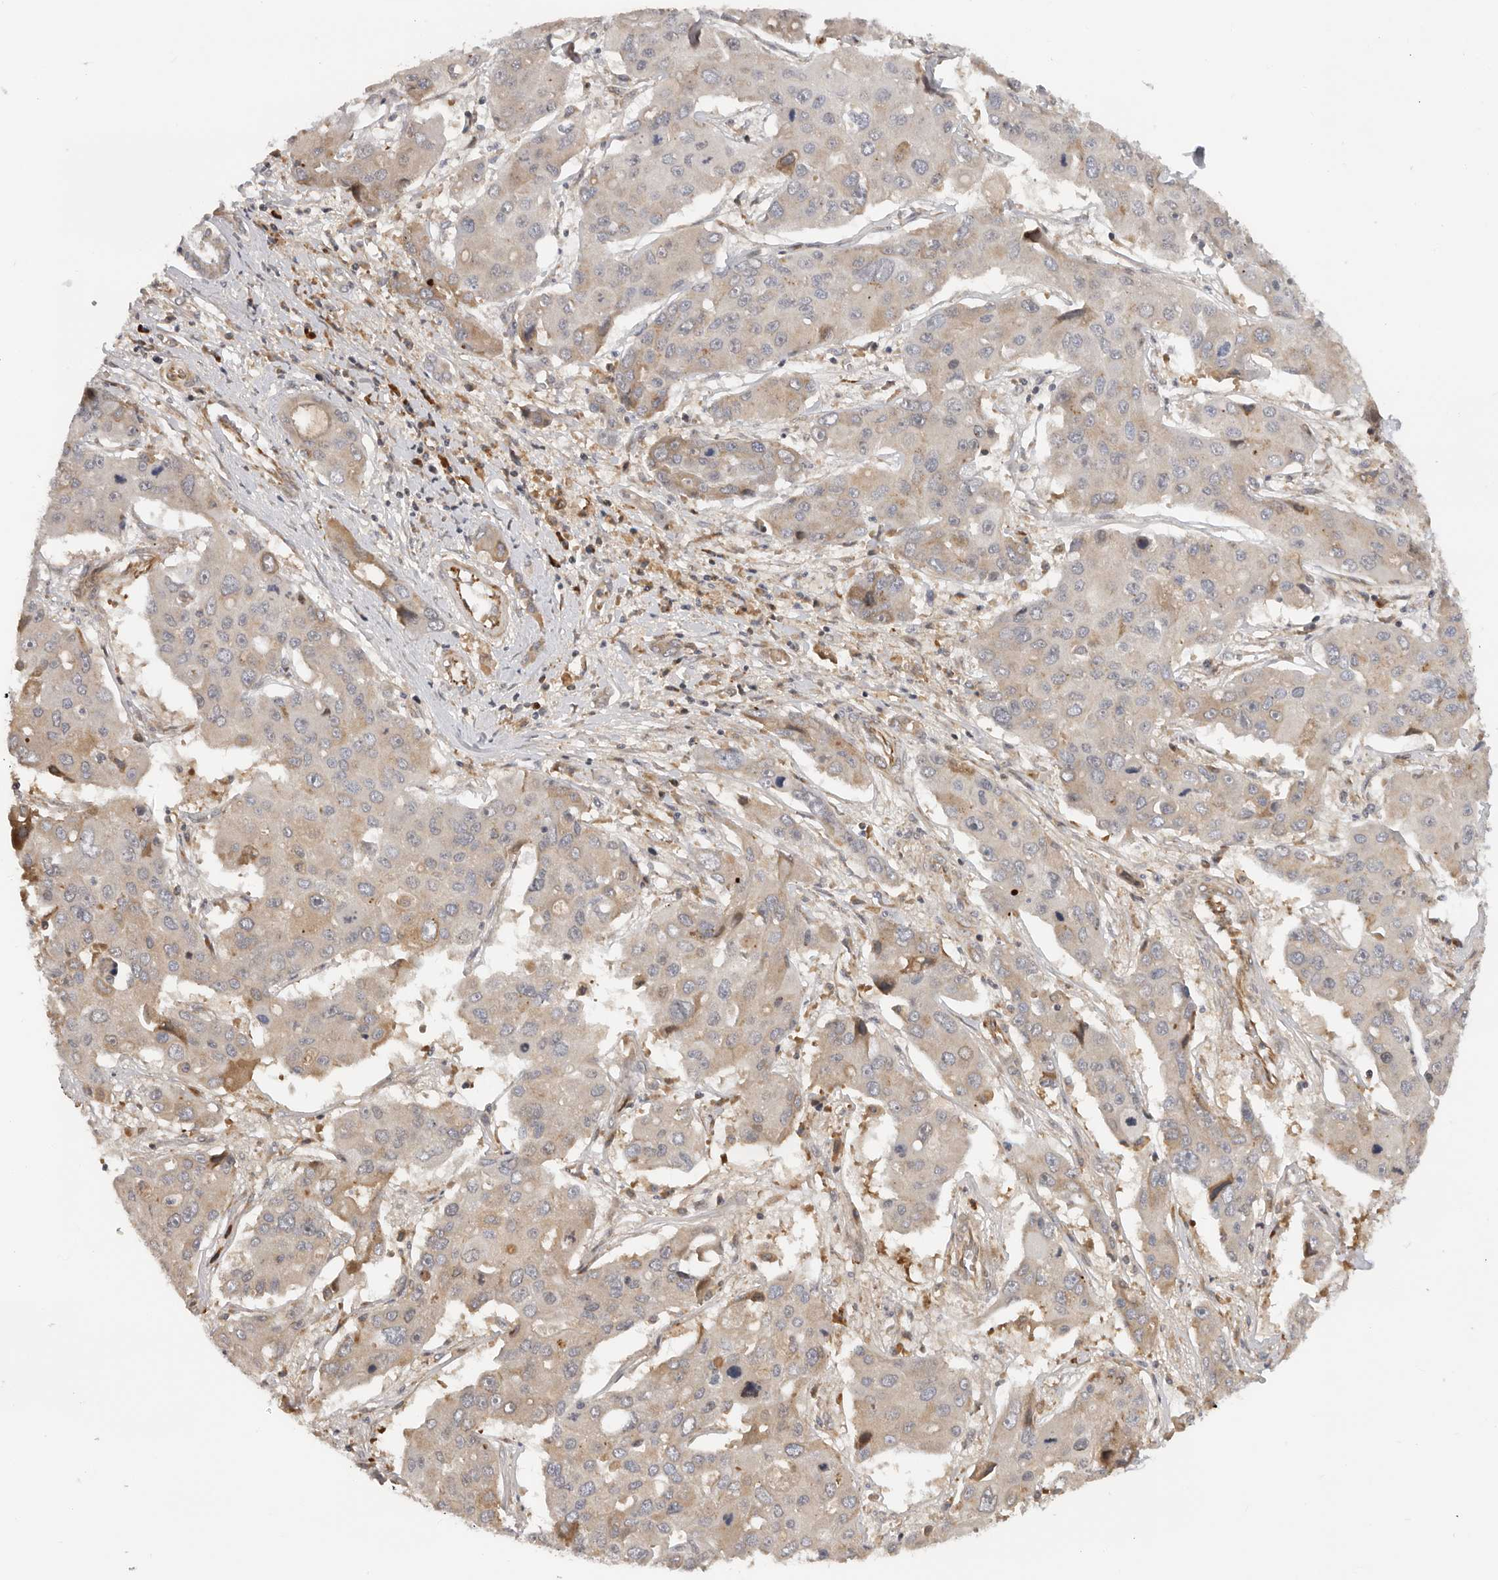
{"staining": {"intensity": "moderate", "quantity": "<25%", "location": "cytoplasmic/membranous"}, "tissue": "liver cancer", "cell_type": "Tumor cells", "image_type": "cancer", "snomed": [{"axis": "morphology", "description": "Cholangiocarcinoma"}, {"axis": "topography", "description": "Liver"}], "caption": "Brown immunohistochemical staining in human cholangiocarcinoma (liver) reveals moderate cytoplasmic/membranous staining in approximately <25% of tumor cells. (Stains: DAB (3,3'-diaminobenzidine) in brown, nuclei in blue, Microscopy: brightfield microscopy at high magnification).", "gene": "RNF157", "patient": {"sex": "male", "age": 67}}